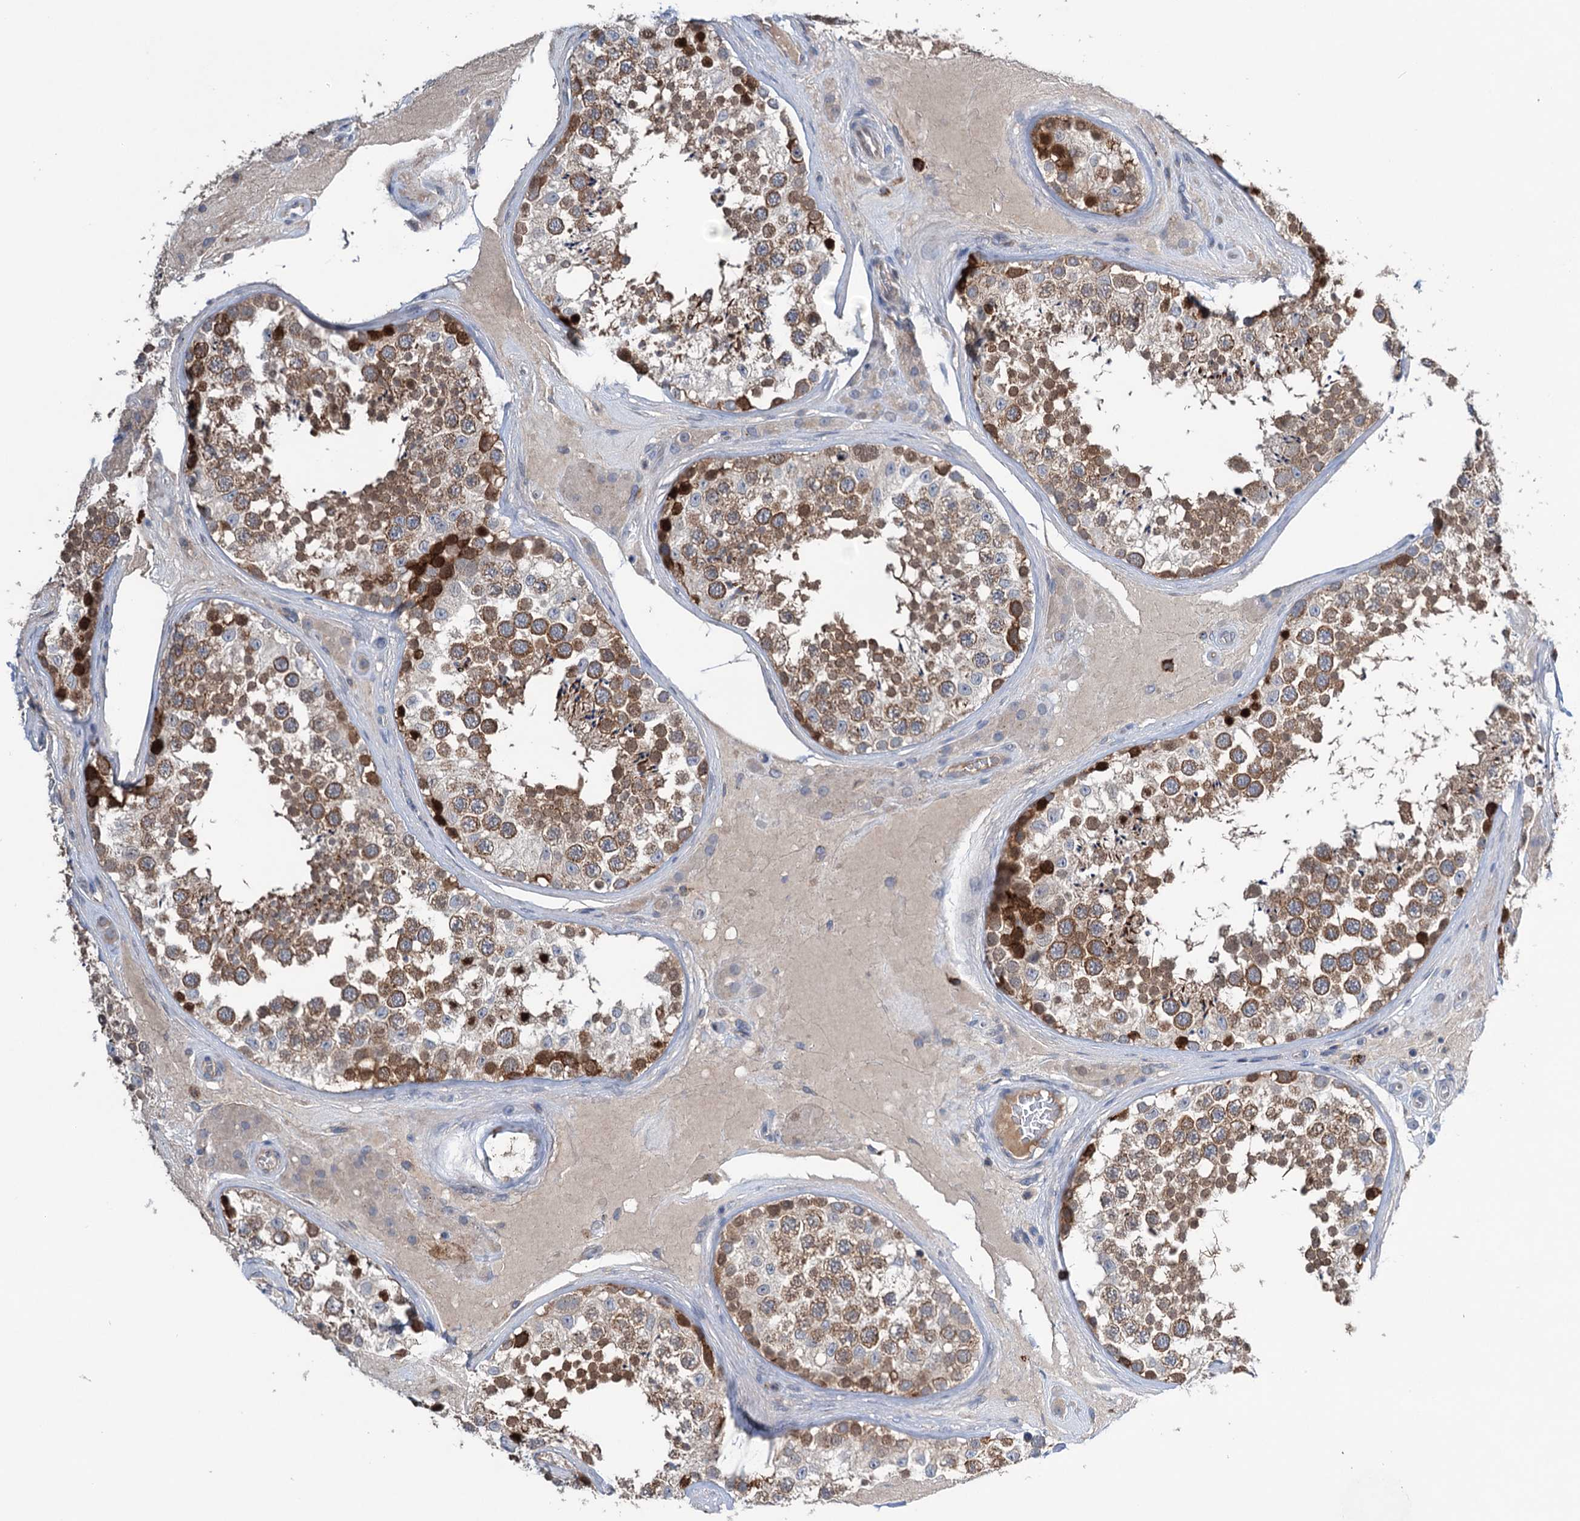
{"staining": {"intensity": "strong", "quantity": ">75%", "location": "cytoplasmic/membranous,nuclear"}, "tissue": "testis", "cell_type": "Cells in seminiferous ducts", "image_type": "normal", "snomed": [{"axis": "morphology", "description": "Normal tissue, NOS"}, {"axis": "topography", "description": "Testis"}], "caption": "About >75% of cells in seminiferous ducts in benign human testis reveal strong cytoplasmic/membranous,nuclear protein staining as visualized by brown immunohistochemical staining.", "gene": "NCAPD2", "patient": {"sex": "male", "age": 46}}